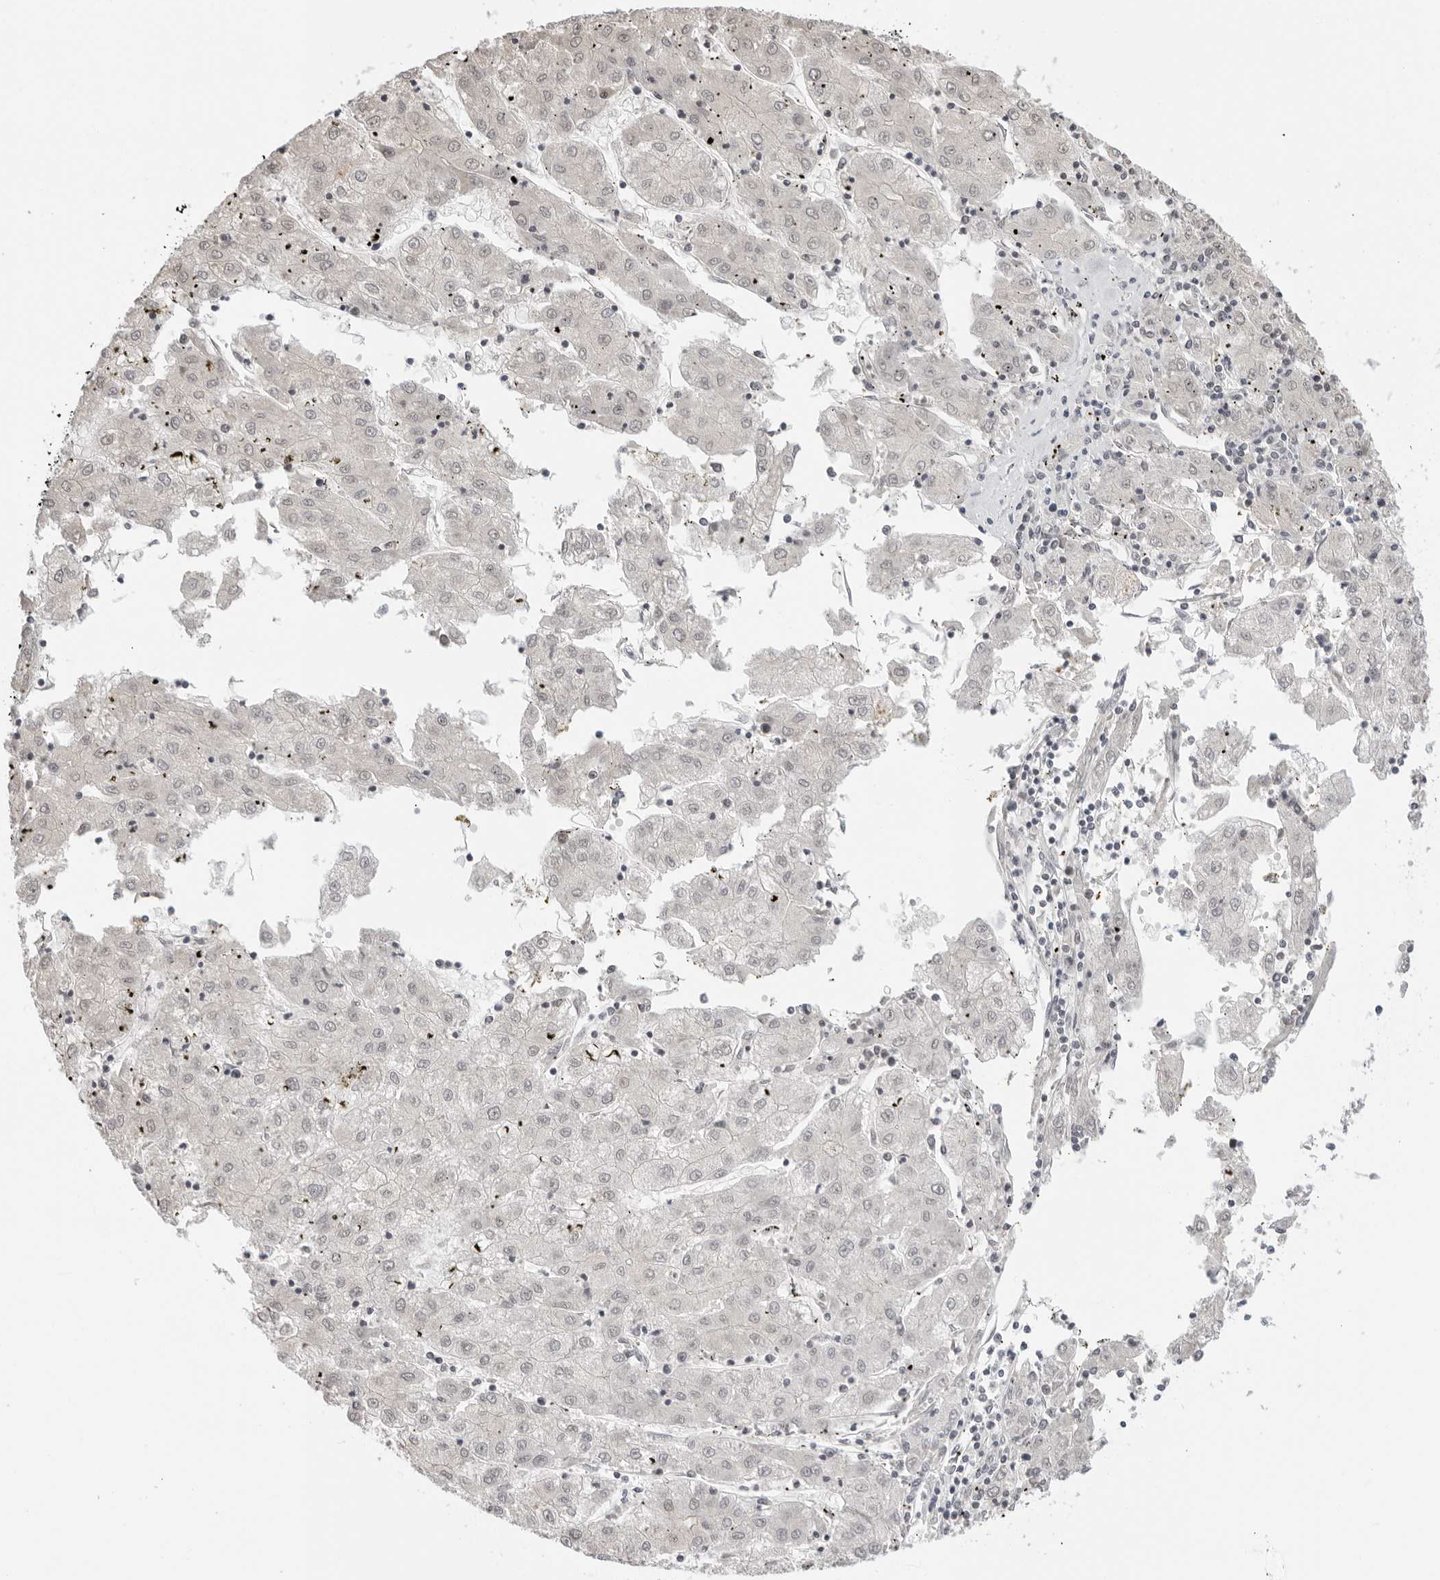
{"staining": {"intensity": "negative", "quantity": "none", "location": "none"}, "tissue": "liver cancer", "cell_type": "Tumor cells", "image_type": "cancer", "snomed": [{"axis": "morphology", "description": "Carcinoma, Hepatocellular, NOS"}, {"axis": "topography", "description": "Liver"}], "caption": "Protein analysis of liver cancer (hepatocellular carcinoma) reveals no significant staining in tumor cells.", "gene": "MSH6", "patient": {"sex": "male", "age": 72}}